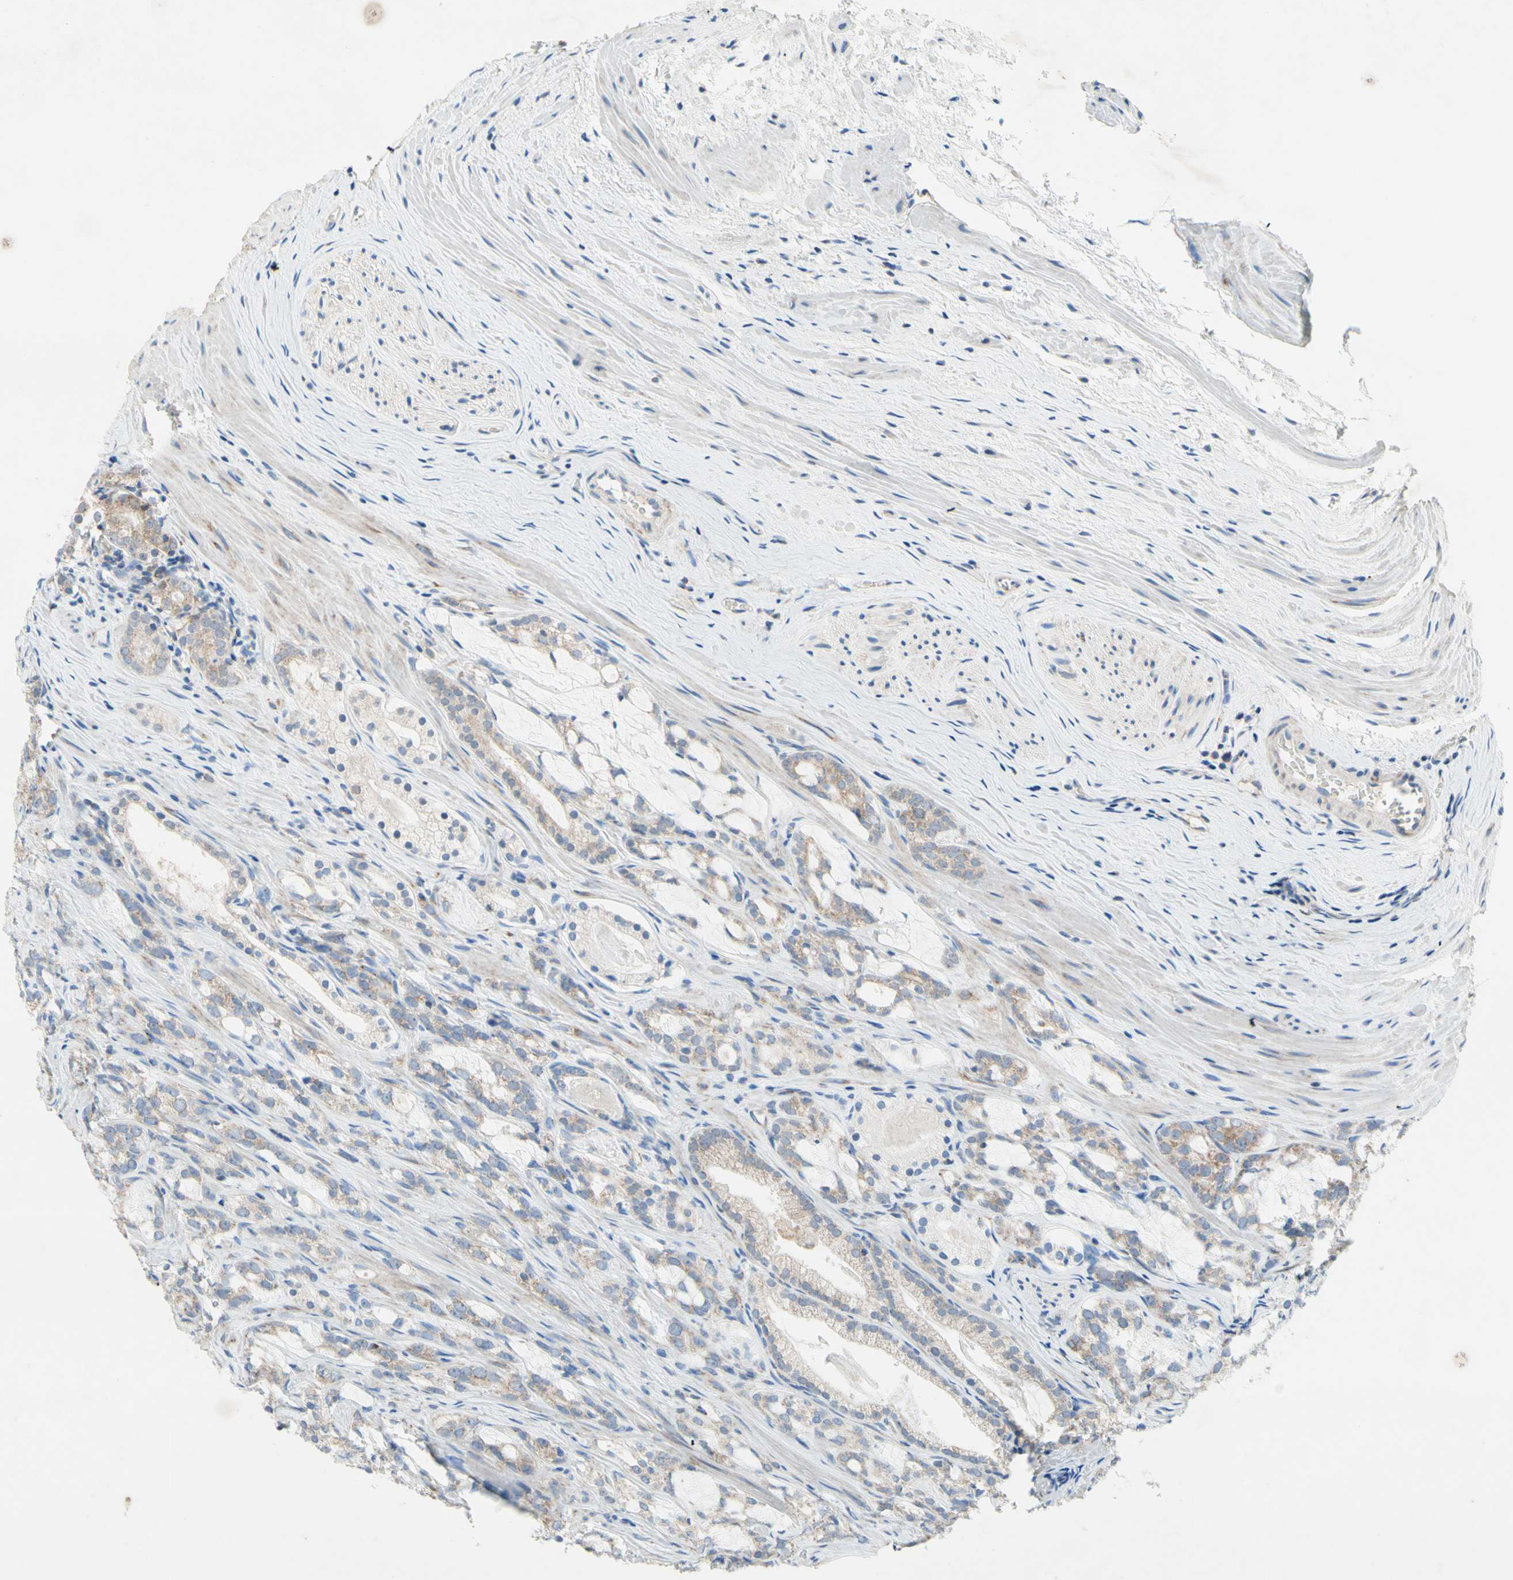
{"staining": {"intensity": "weak", "quantity": ">75%", "location": "cytoplasmic/membranous"}, "tissue": "prostate cancer", "cell_type": "Tumor cells", "image_type": "cancer", "snomed": [{"axis": "morphology", "description": "Adenocarcinoma, Low grade"}, {"axis": "topography", "description": "Prostate"}], "caption": "Immunohistochemical staining of human prostate cancer (adenocarcinoma (low-grade)) shows low levels of weak cytoplasmic/membranous protein positivity in about >75% of tumor cells.", "gene": "MFF", "patient": {"sex": "male", "age": 59}}